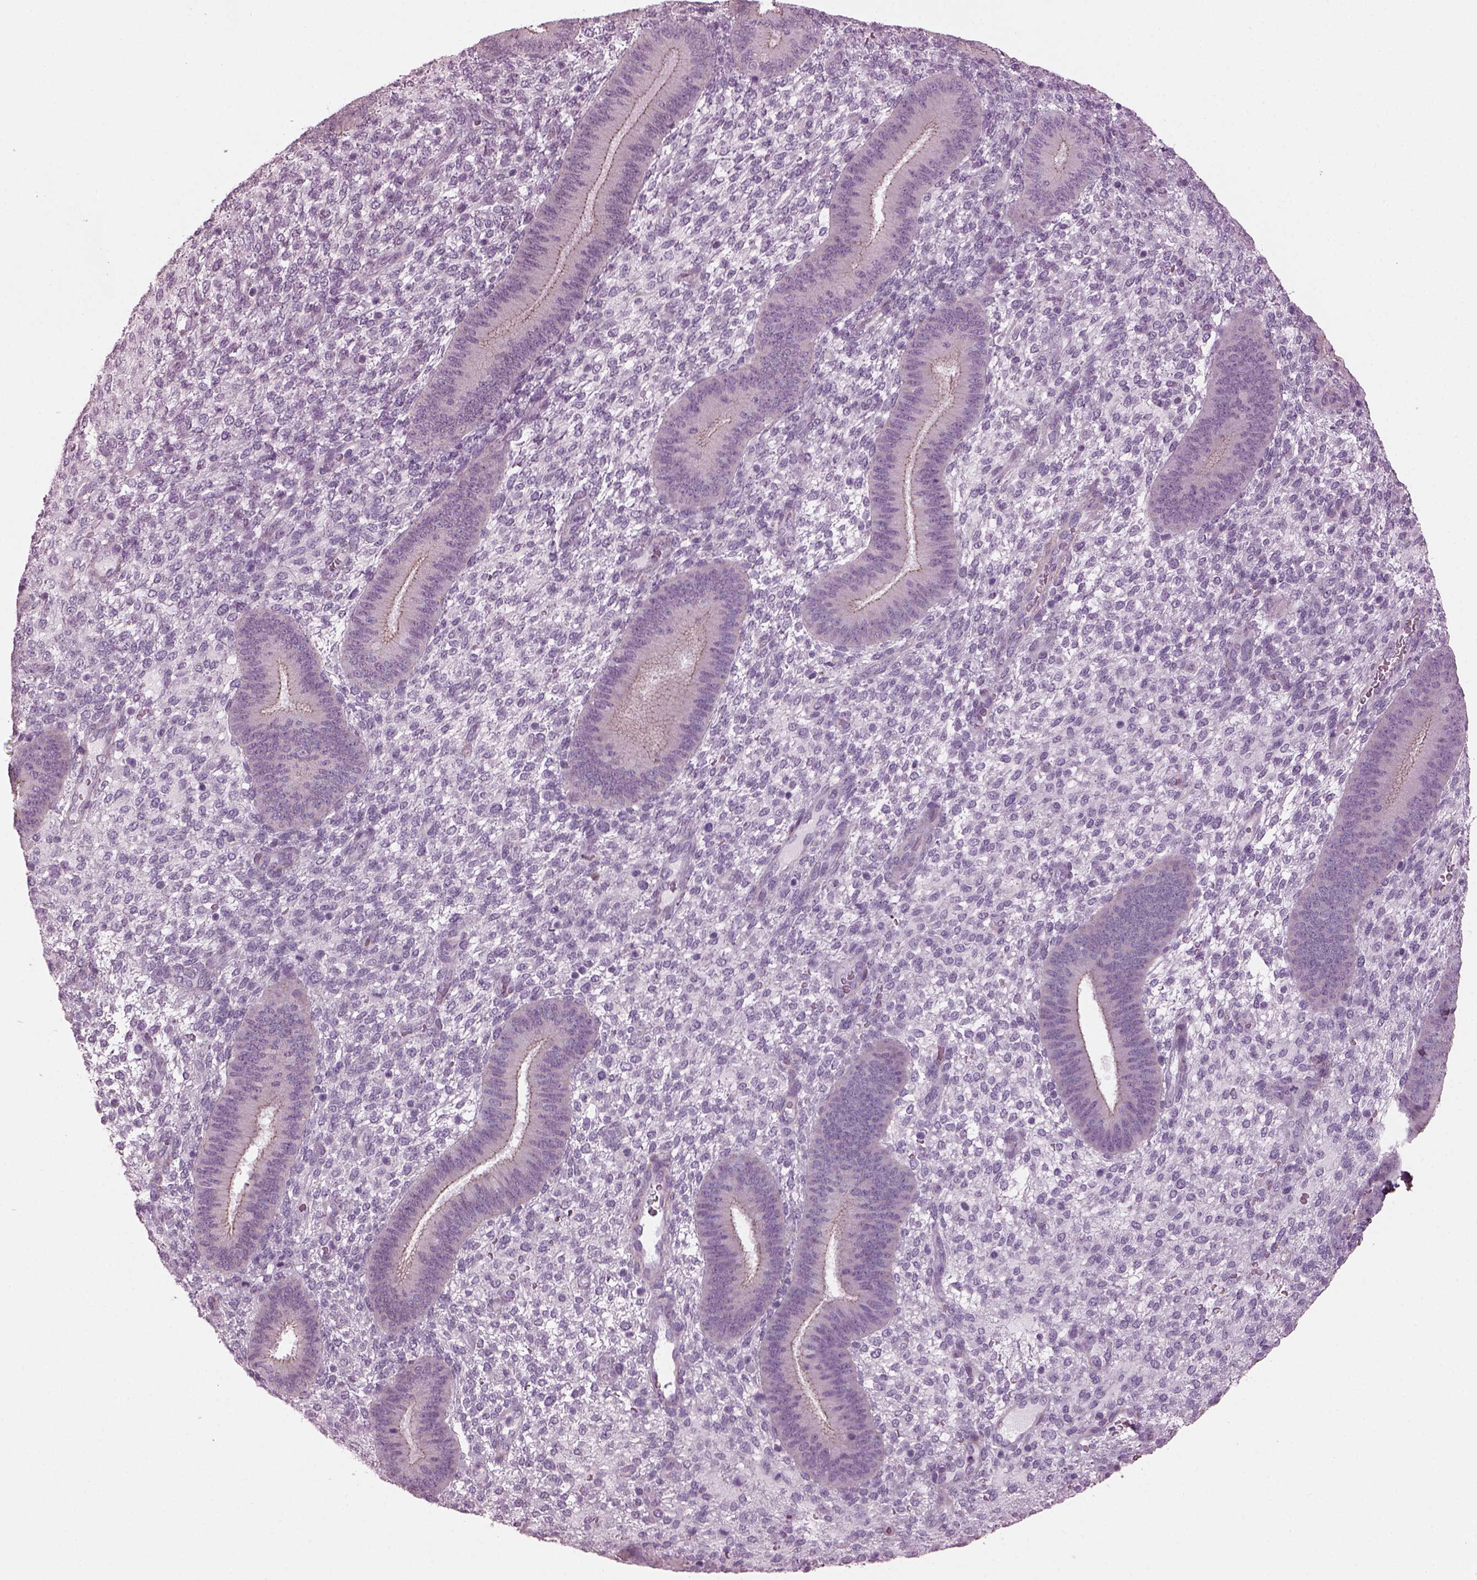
{"staining": {"intensity": "negative", "quantity": "none", "location": "none"}, "tissue": "endometrium", "cell_type": "Cells in endometrial stroma", "image_type": "normal", "snomed": [{"axis": "morphology", "description": "Normal tissue, NOS"}, {"axis": "topography", "description": "Endometrium"}], "caption": "An immunohistochemistry image of unremarkable endometrium is shown. There is no staining in cells in endometrial stroma of endometrium.", "gene": "BFSP1", "patient": {"sex": "female", "age": 39}}